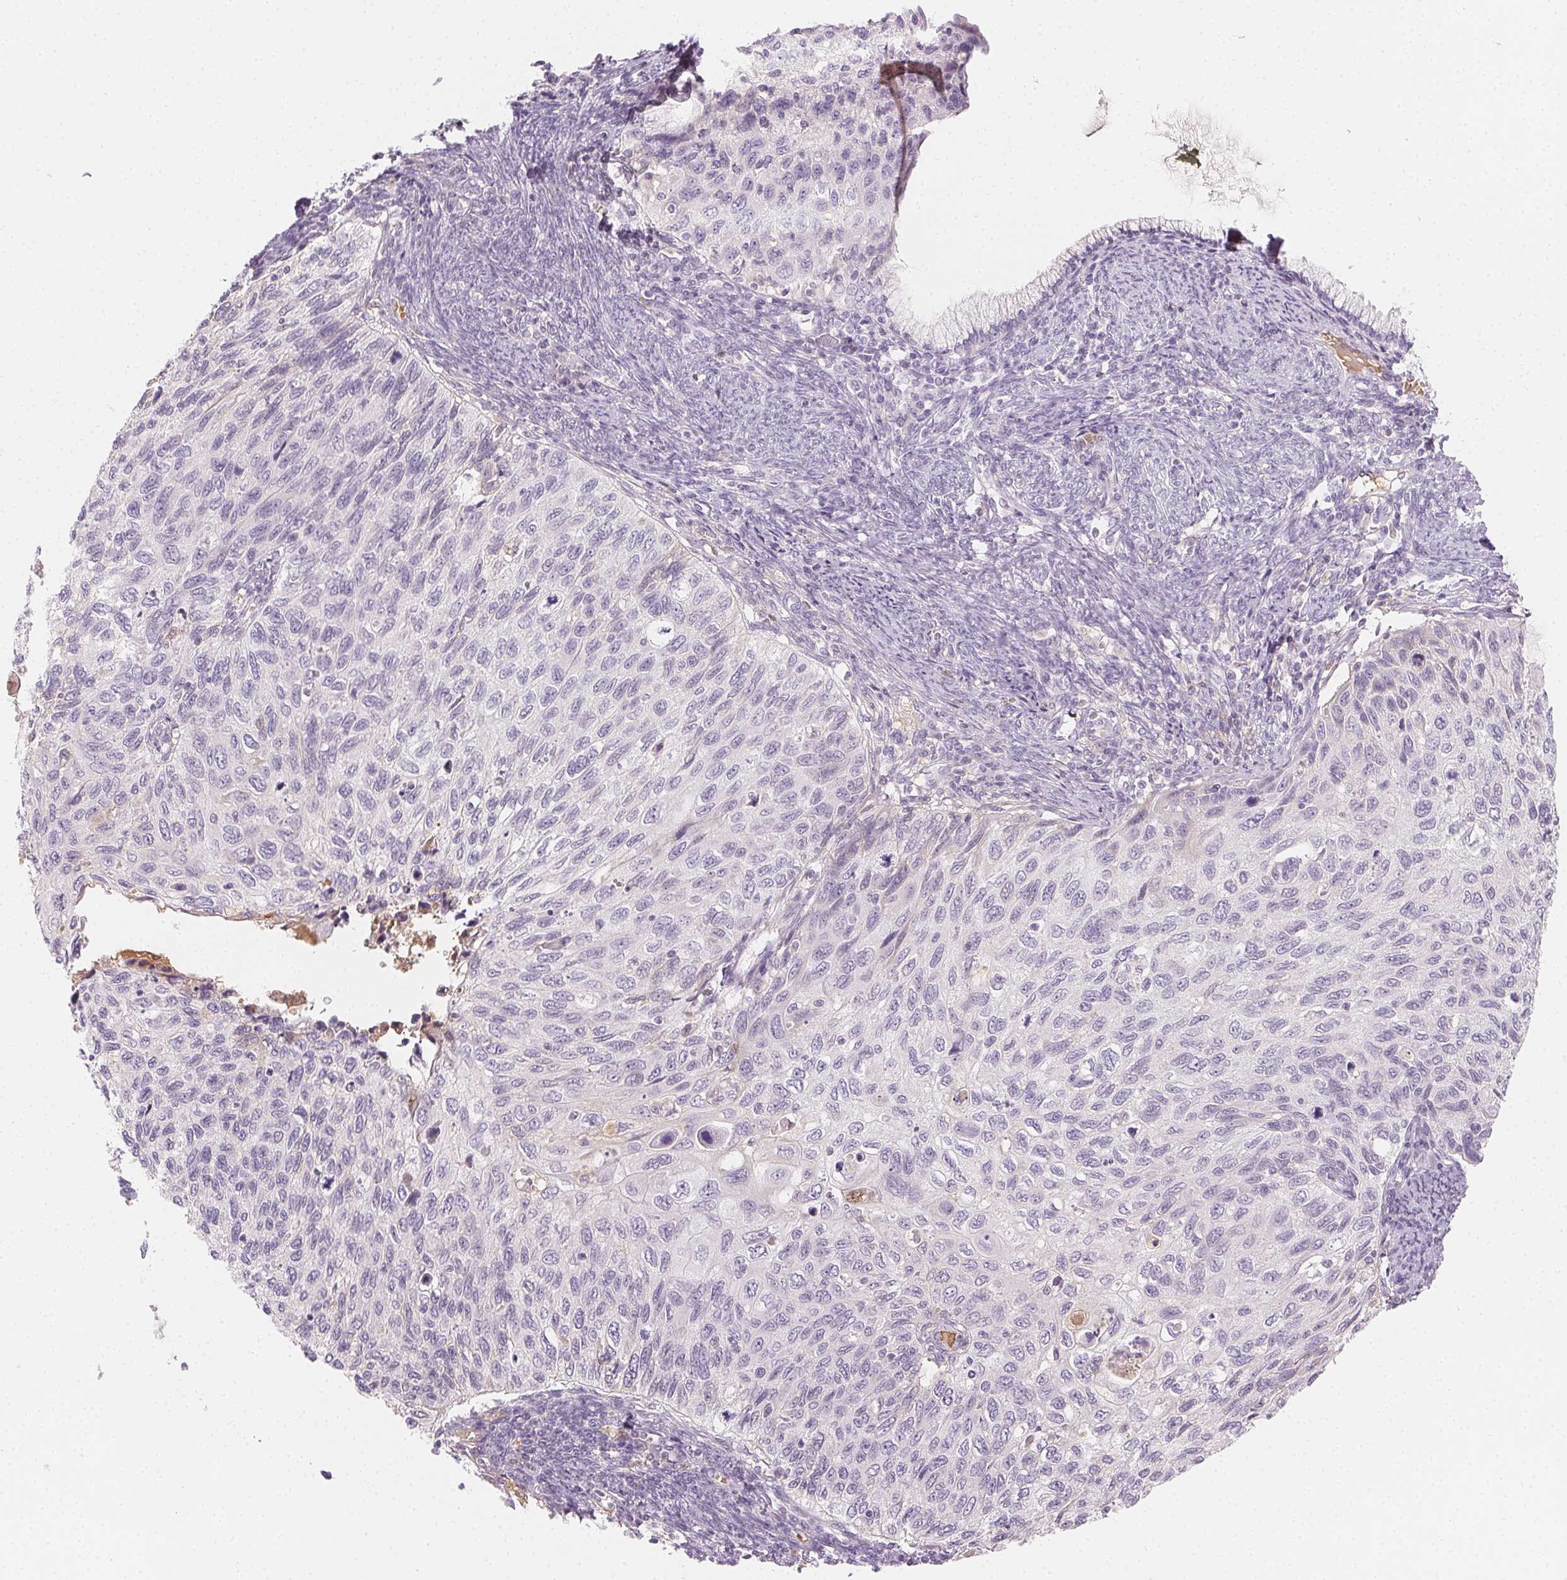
{"staining": {"intensity": "negative", "quantity": "none", "location": "none"}, "tissue": "cervical cancer", "cell_type": "Tumor cells", "image_type": "cancer", "snomed": [{"axis": "morphology", "description": "Squamous cell carcinoma, NOS"}, {"axis": "topography", "description": "Cervix"}], "caption": "There is no significant staining in tumor cells of cervical squamous cell carcinoma. (Immunohistochemistry, brightfield microscopy, high magnification).", "gene": "AFM", "patient": {"sex": "female", "age": 70}}